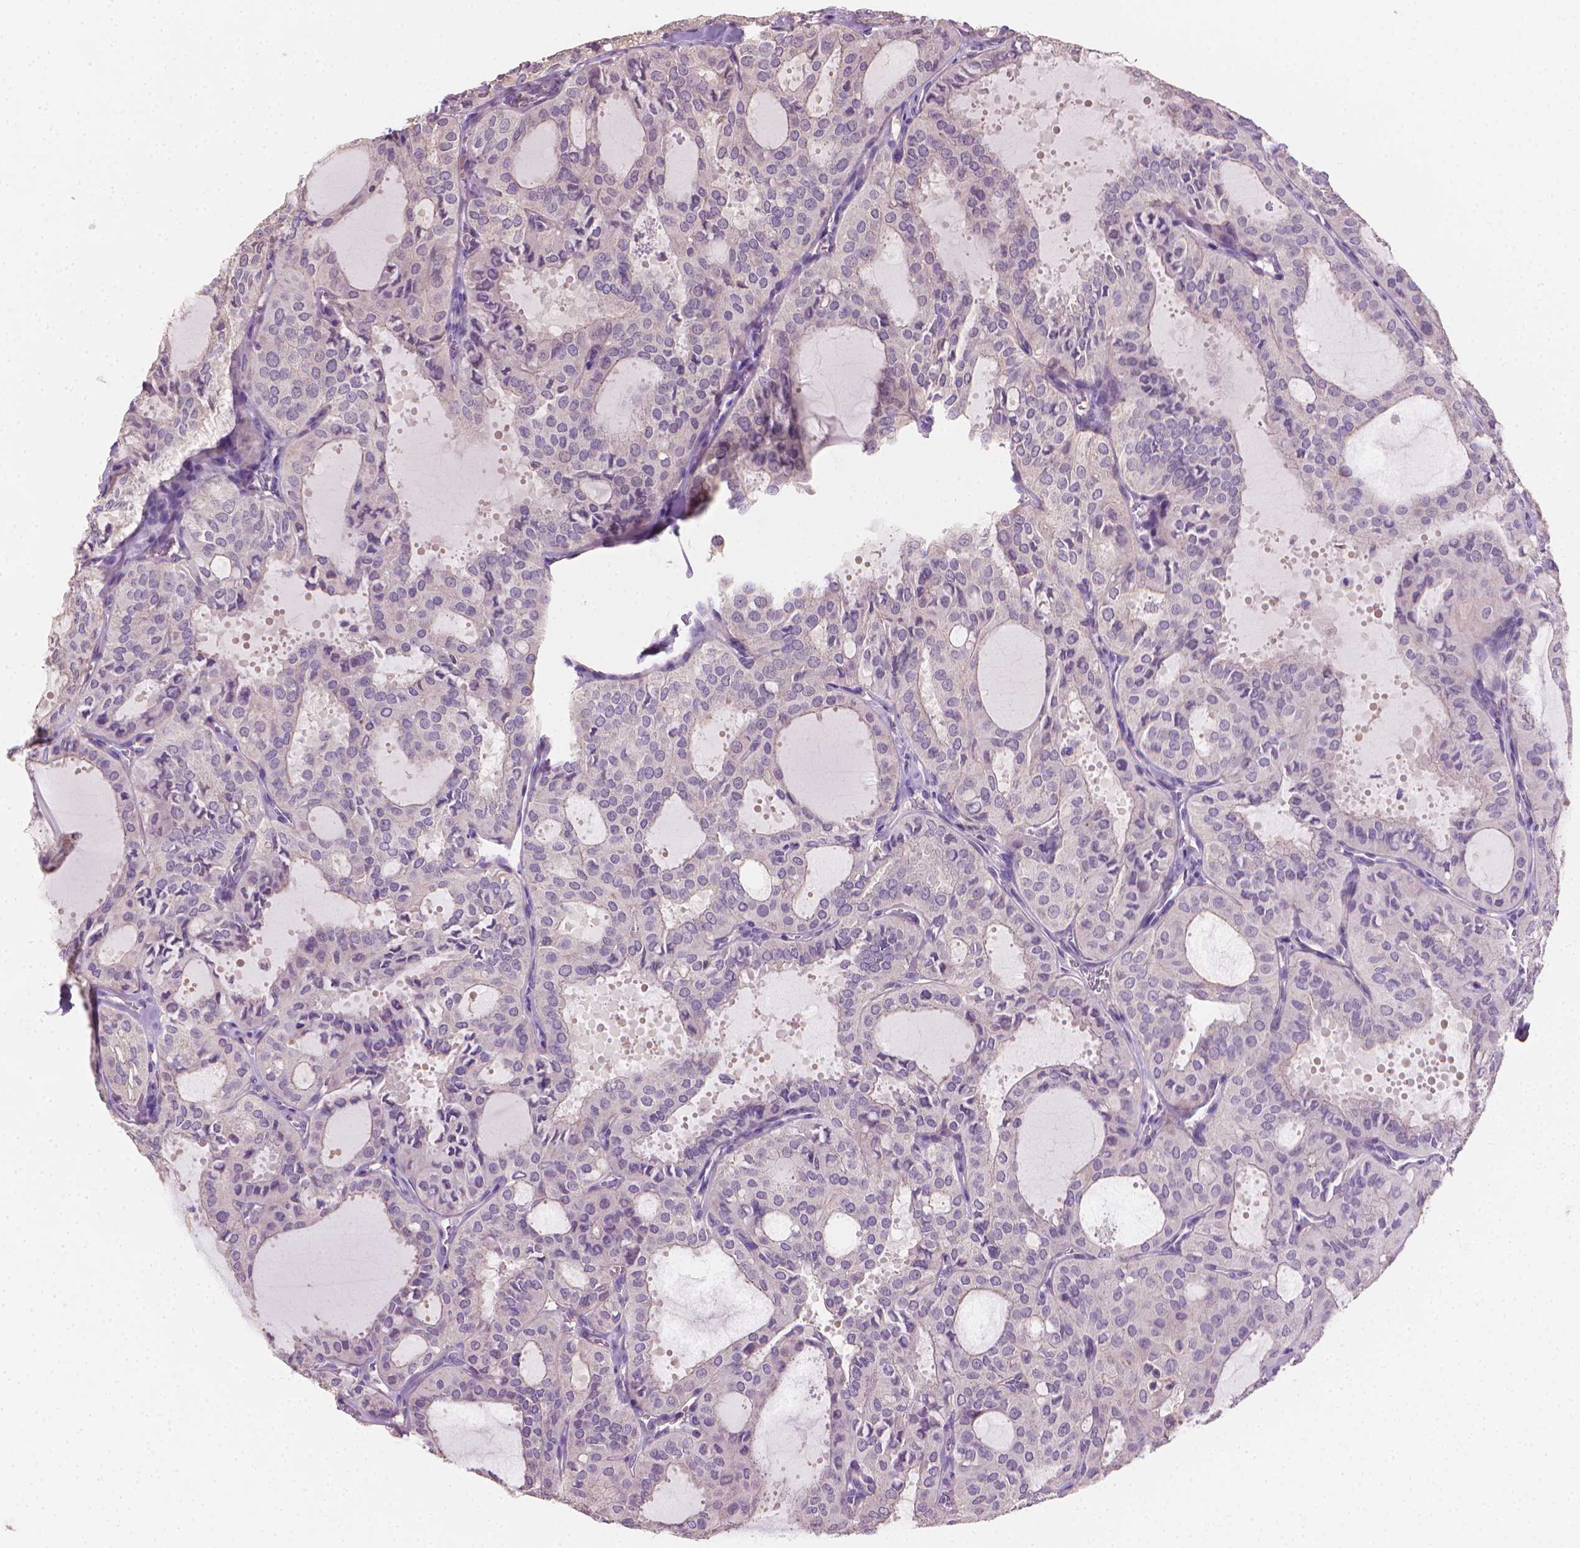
{"staining": {"intensity": "negative", "quantity": "none", "location": "none"}, "tissue": "thyroid cancer", "cell_type": "Tumor cells", "image_type": "cancer", "snomed": [{"axis": "morphology", "description": "Follicular adenoma carcinoma, NOS"}, {"axis": "topography", "description": "Thyroid gland"}], "caption": "Immunohistochemical staining of thyroid follicular adenoma carcinoma reveals no significant positivity in tumor cells.", "gene": "CATIP", "patient": {"sex": "male", "age": 75}}